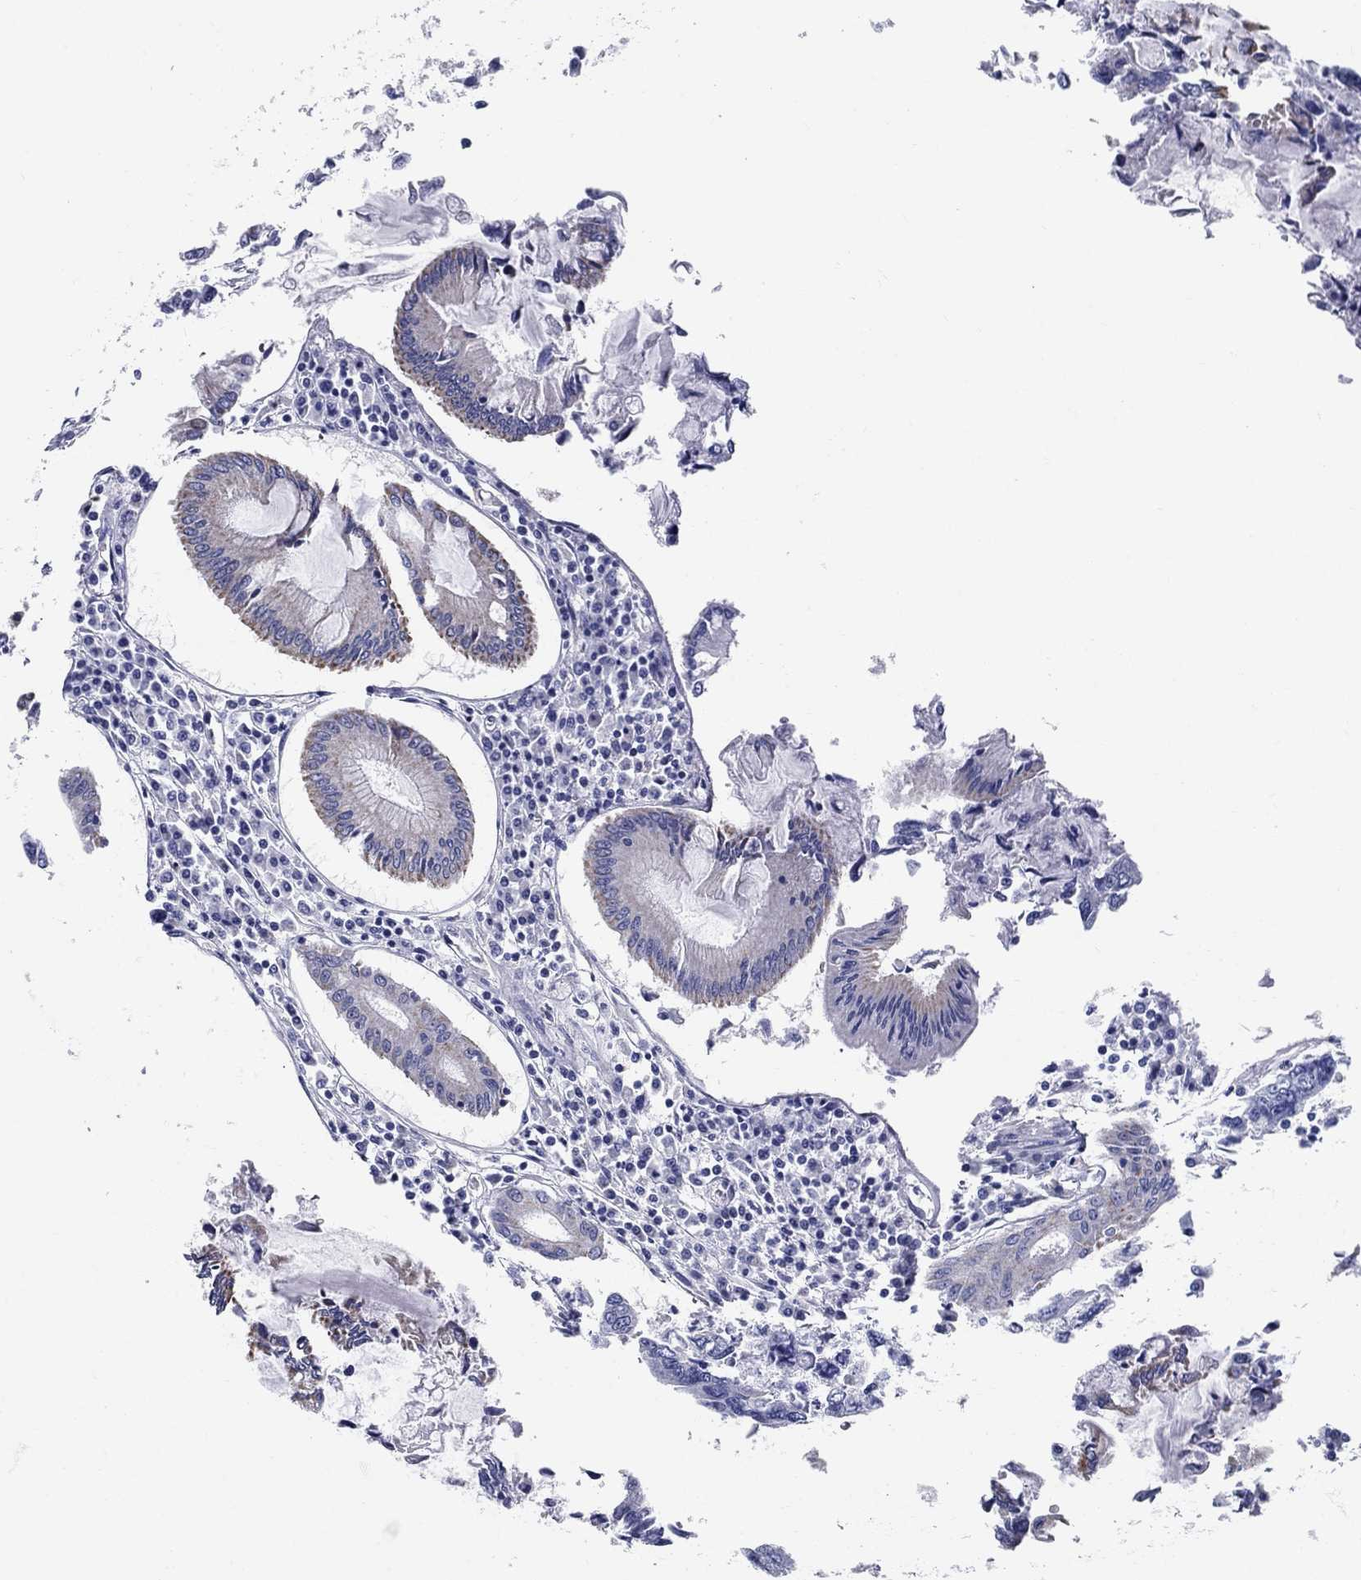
{"staining": {"intensity": "negative", "quantity": "none", "location": "none"}, "tissue": "colorectal cancer", "cell_type": "Tumor cells", "image_type": "cancer", "snomed": [{"axis": "morphology", "description": "Adenocarcinoma, NOS"}, {"axis": "topography", "description": "Colon"}], "caption": "DAB (3,3'-diaminobenzidine) immunohistochemical staining of colorectal adenocarcinoma reveals no significant expression in tumor cells.", "gene": "UPB1", "patient": {"sex": "female", "age": 65}}